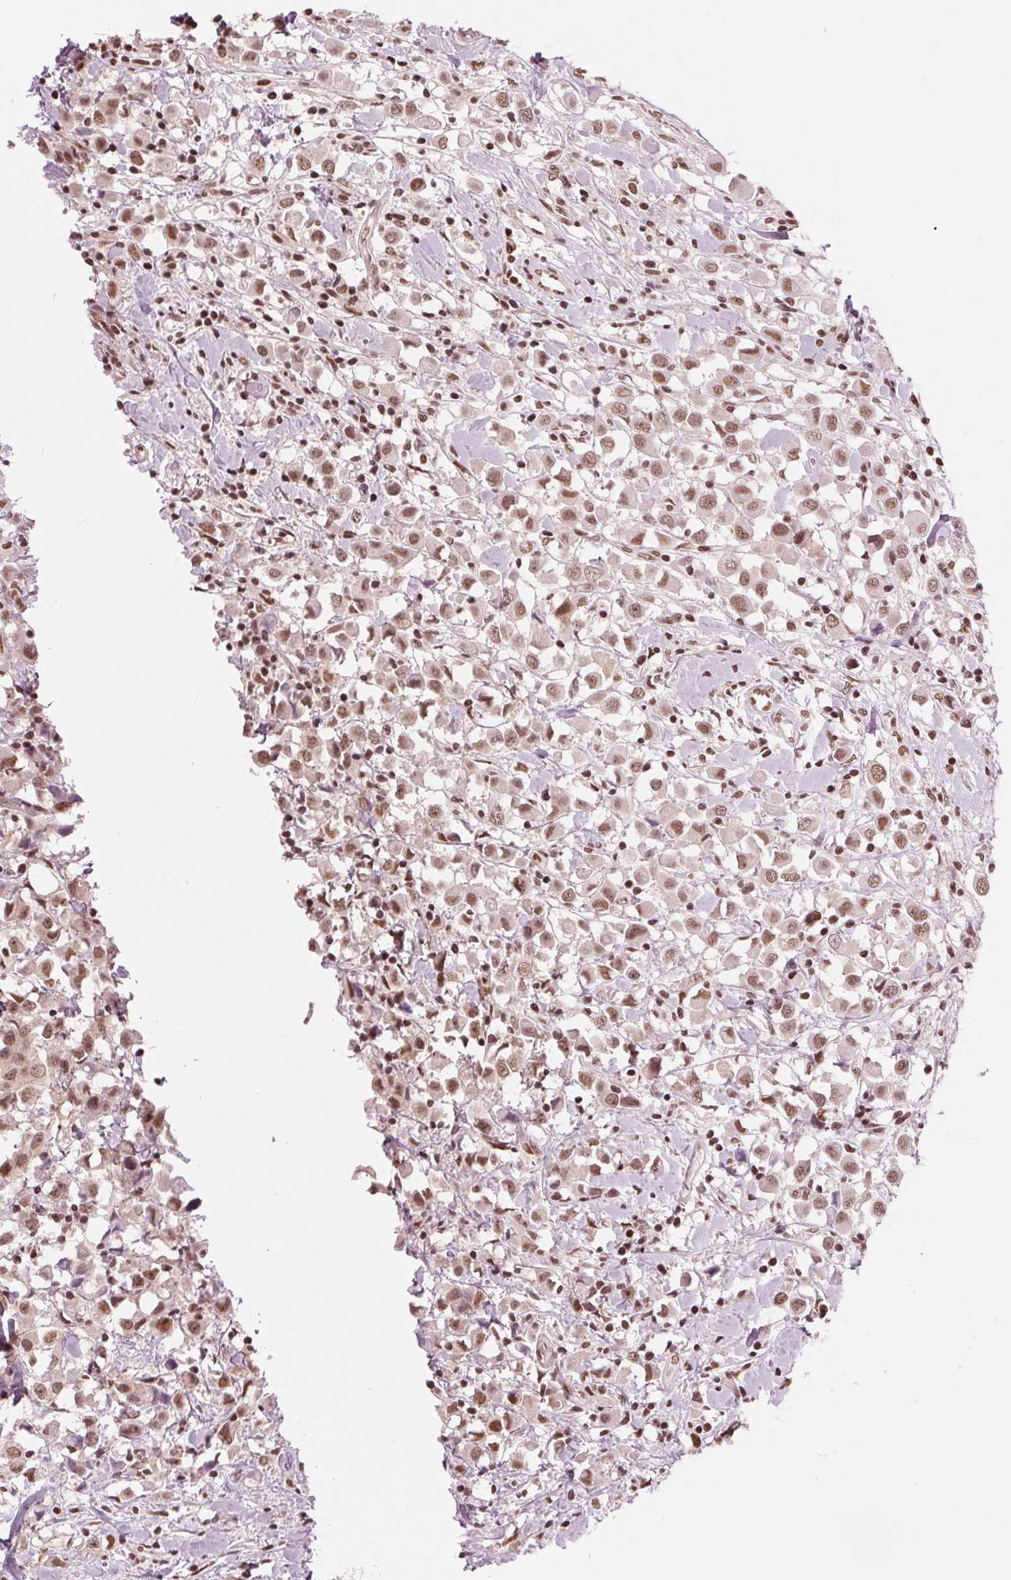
{"staining": {"intensity": "moderate", "quantity": ">75%", "location": "nuclear"}, "tissue": "breast cancer", "cell_type": "Tumor cells", "image_type": "cancer", "snomed": [{"axis": "morphology", "description": "Duct carcinoma"}, {"axis": "topography", "description": "Breast"}], "caption": "A brown stain highlights moderate nuclear expression of a protein in human breast infiltrating ductal carcinoma tumor cells.", "gene": "LSM2", "patient": {"sex": "female", "age": 61}}